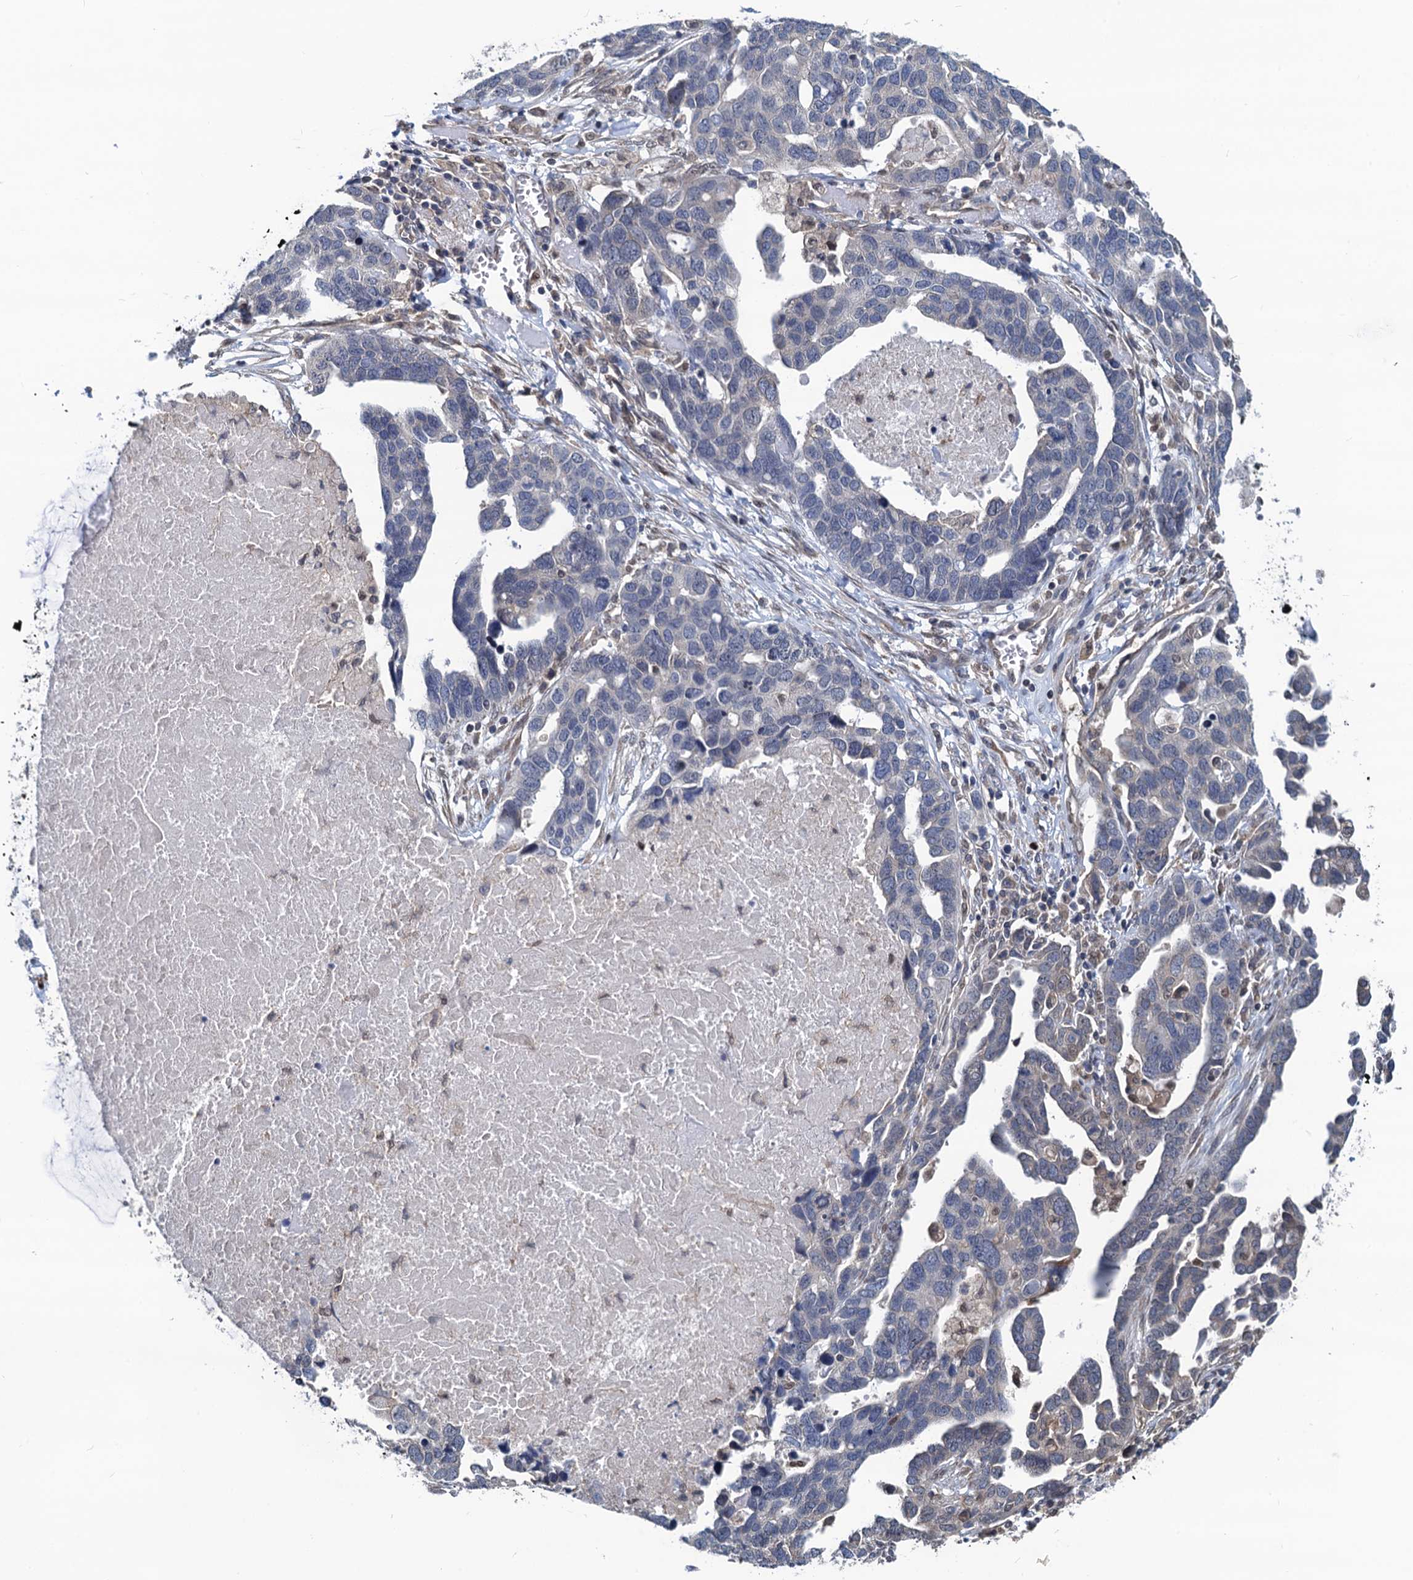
{"staining": {"intensity": "negative", "quantity": "none", "location": "none"}, "tissue": "ovarian cancer", "cell_type": "Tumor cells", "image_type": "cancer", "snomed": [{"axis": "morphology", "description": "Cystadenocarcinoma, serous, NOS"}, {"axis": "topography", "description": "Ovary"}], "caption": "IHC image of neoplastic tissue: ovarian cancer stained with DAB exhibits no significant protein positivity in tumor cells. (Stains: DAB (3,3'-diaminobenzidine) immunohistochemistry (IHC) with hematoxylin counter stain, Microscopy: brightfield microscopy at high magnification).", "gene": "RNF125", "patient": {"sex": "female", "age": 54}}